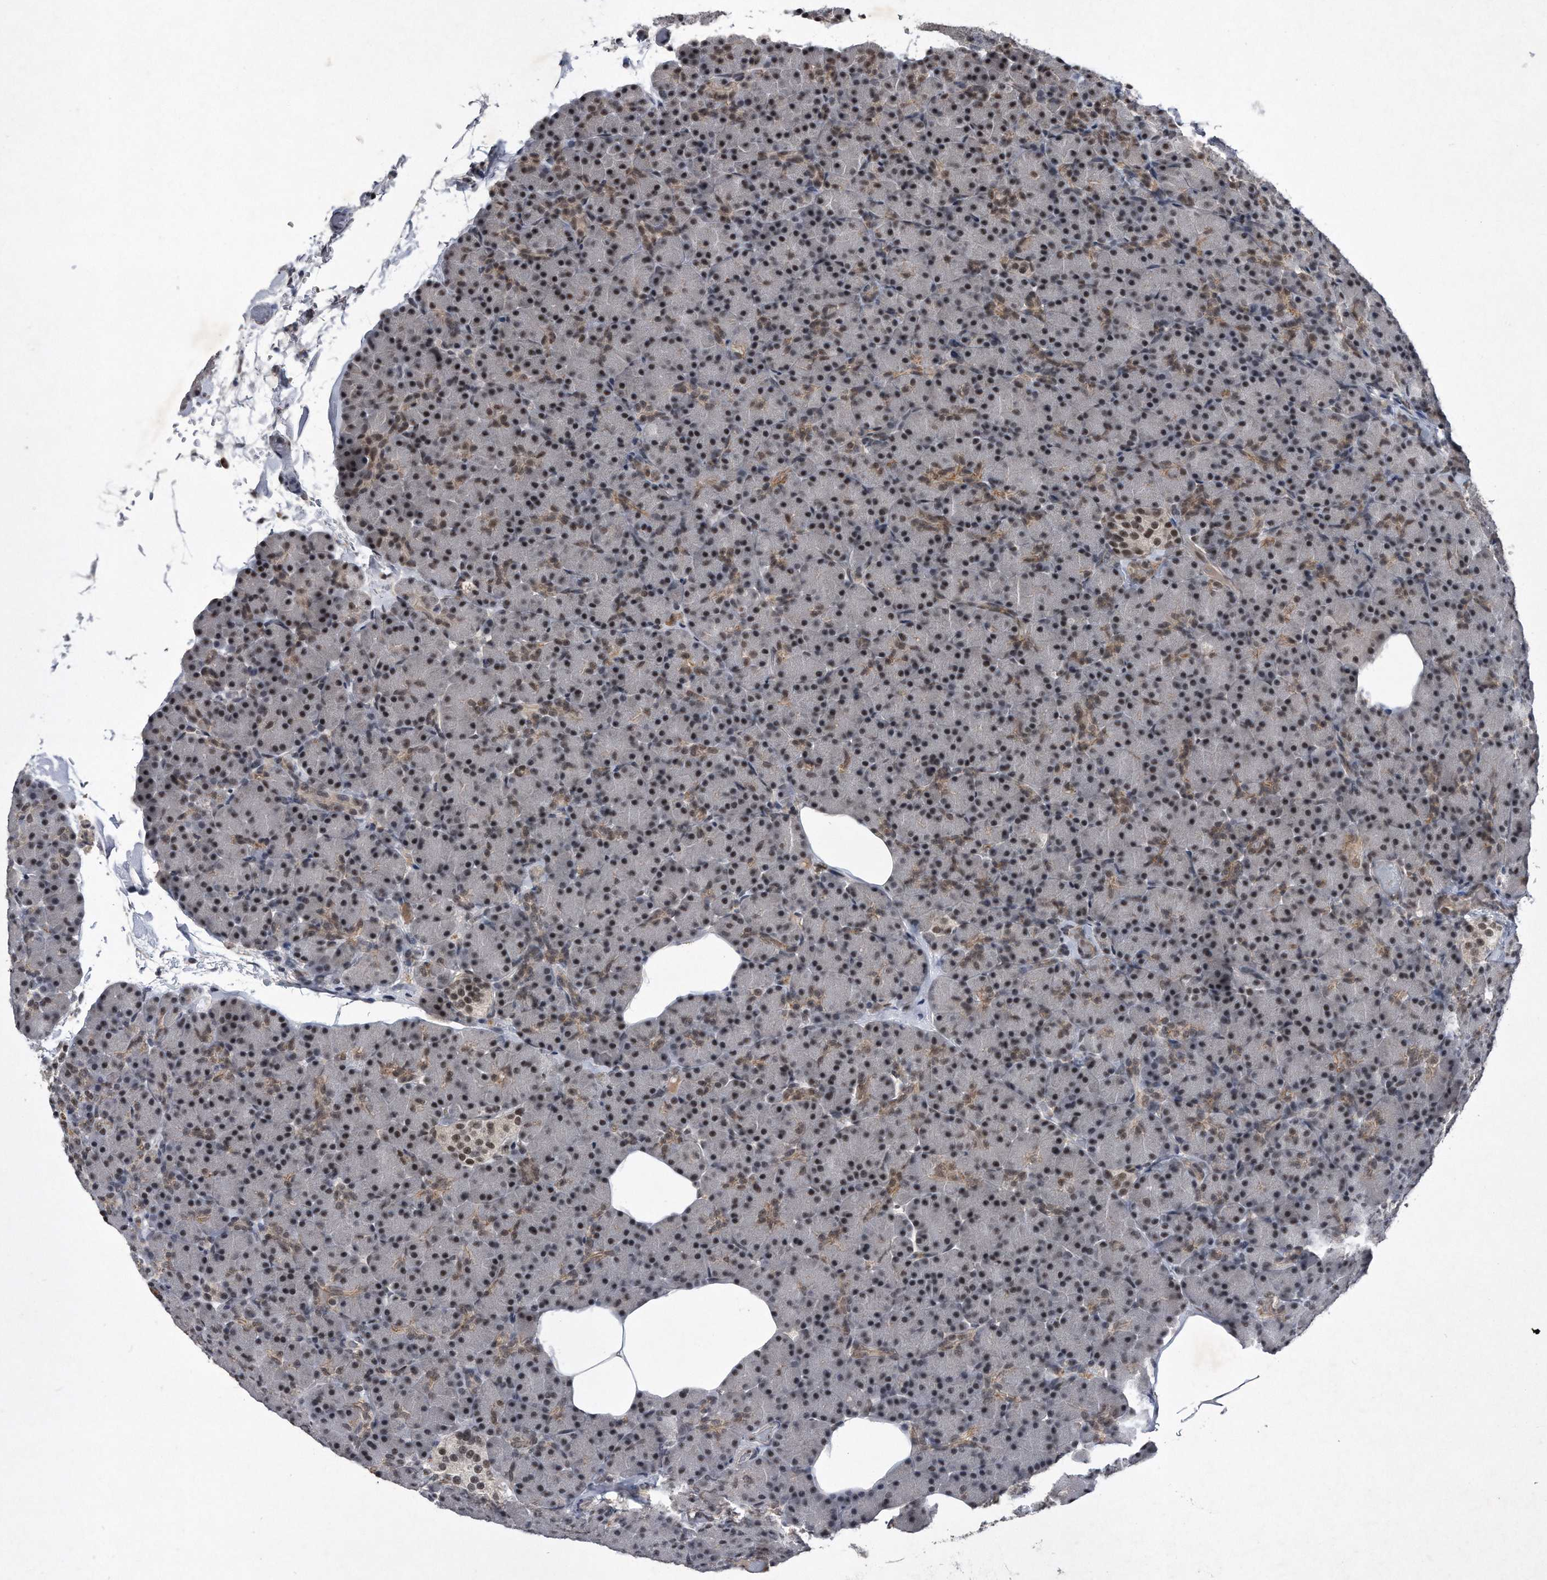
{"staining": {"intensity": "weak", "quantity": ">75%", "location": "nuclear"}, "tissue": "pancreas", "cell_type": "Exocrine glandular cells", "image_type": "normal", "snomed": [{"axis": "morphology", "description": "Normal tissue, NOS"}, {"axis": "topography", "description": "Pancreas"}], "caption": "This is an image of immunohistochemistry staining of unremarkable pancreas, which shows weak staining in the nuclear of exocrine glandular cells.", "gene": "VIRMA", "patient": {"sex": "female", "age": 43}}